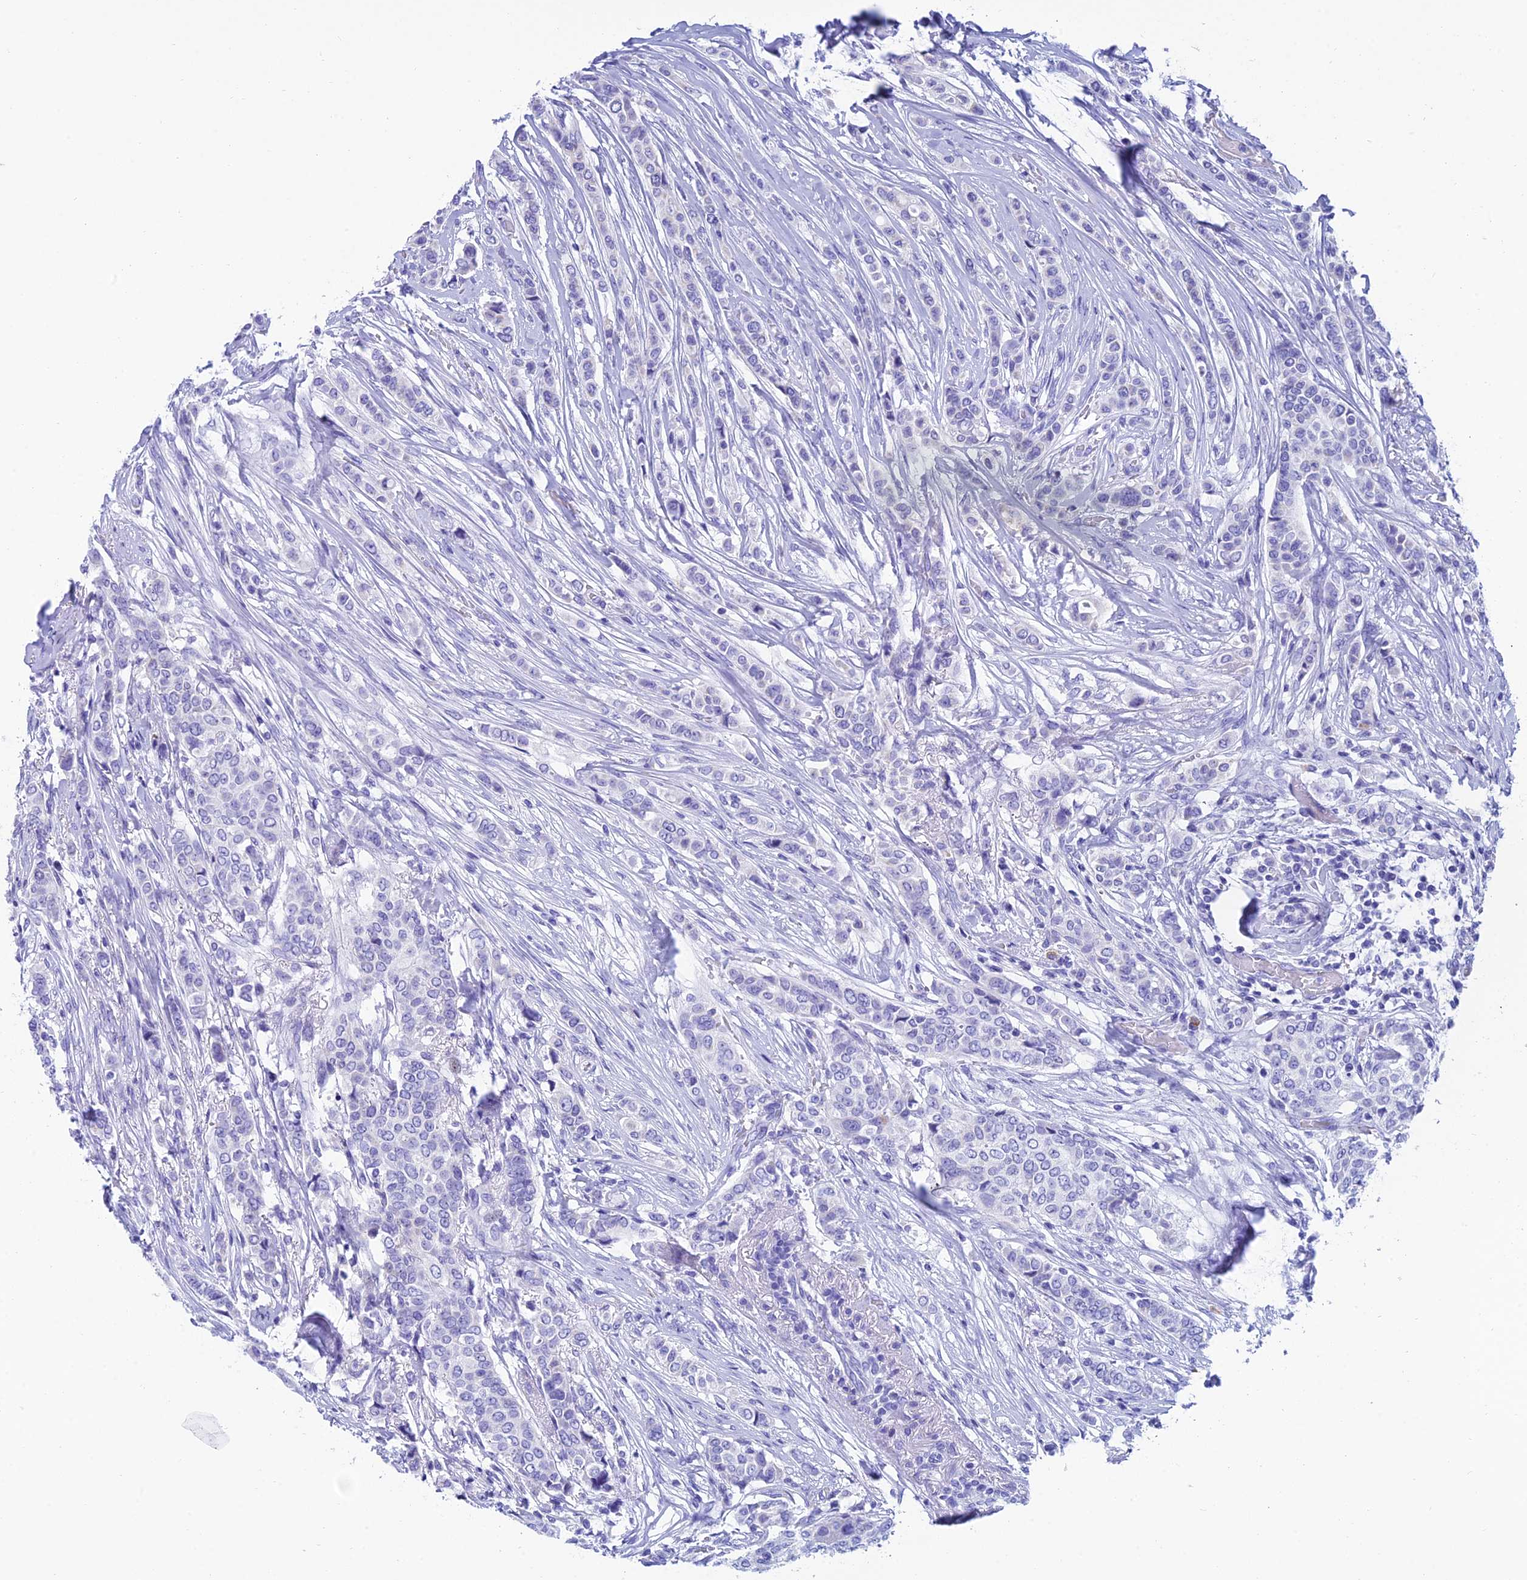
{"staining": {"intensity": "negative", "quantity": "none", "location": "none"}, "tissue": "breast cancer", "cell_type": "Tumor cells", "image_type": "cancer", "snomed": [{"axis": "morphology", "description": "Lobular carcinoma"}, {"axis": "topography", "description": "Breast"}], "caption": "IHC histopathology image of human breast cancer (lobular carcinoma) stained for a protein (brown), which shows no staining in tumor cells. Nuclei are stained in blue.", "gene": "REEP4", "patient": {"sex": "female", "age": 51}}